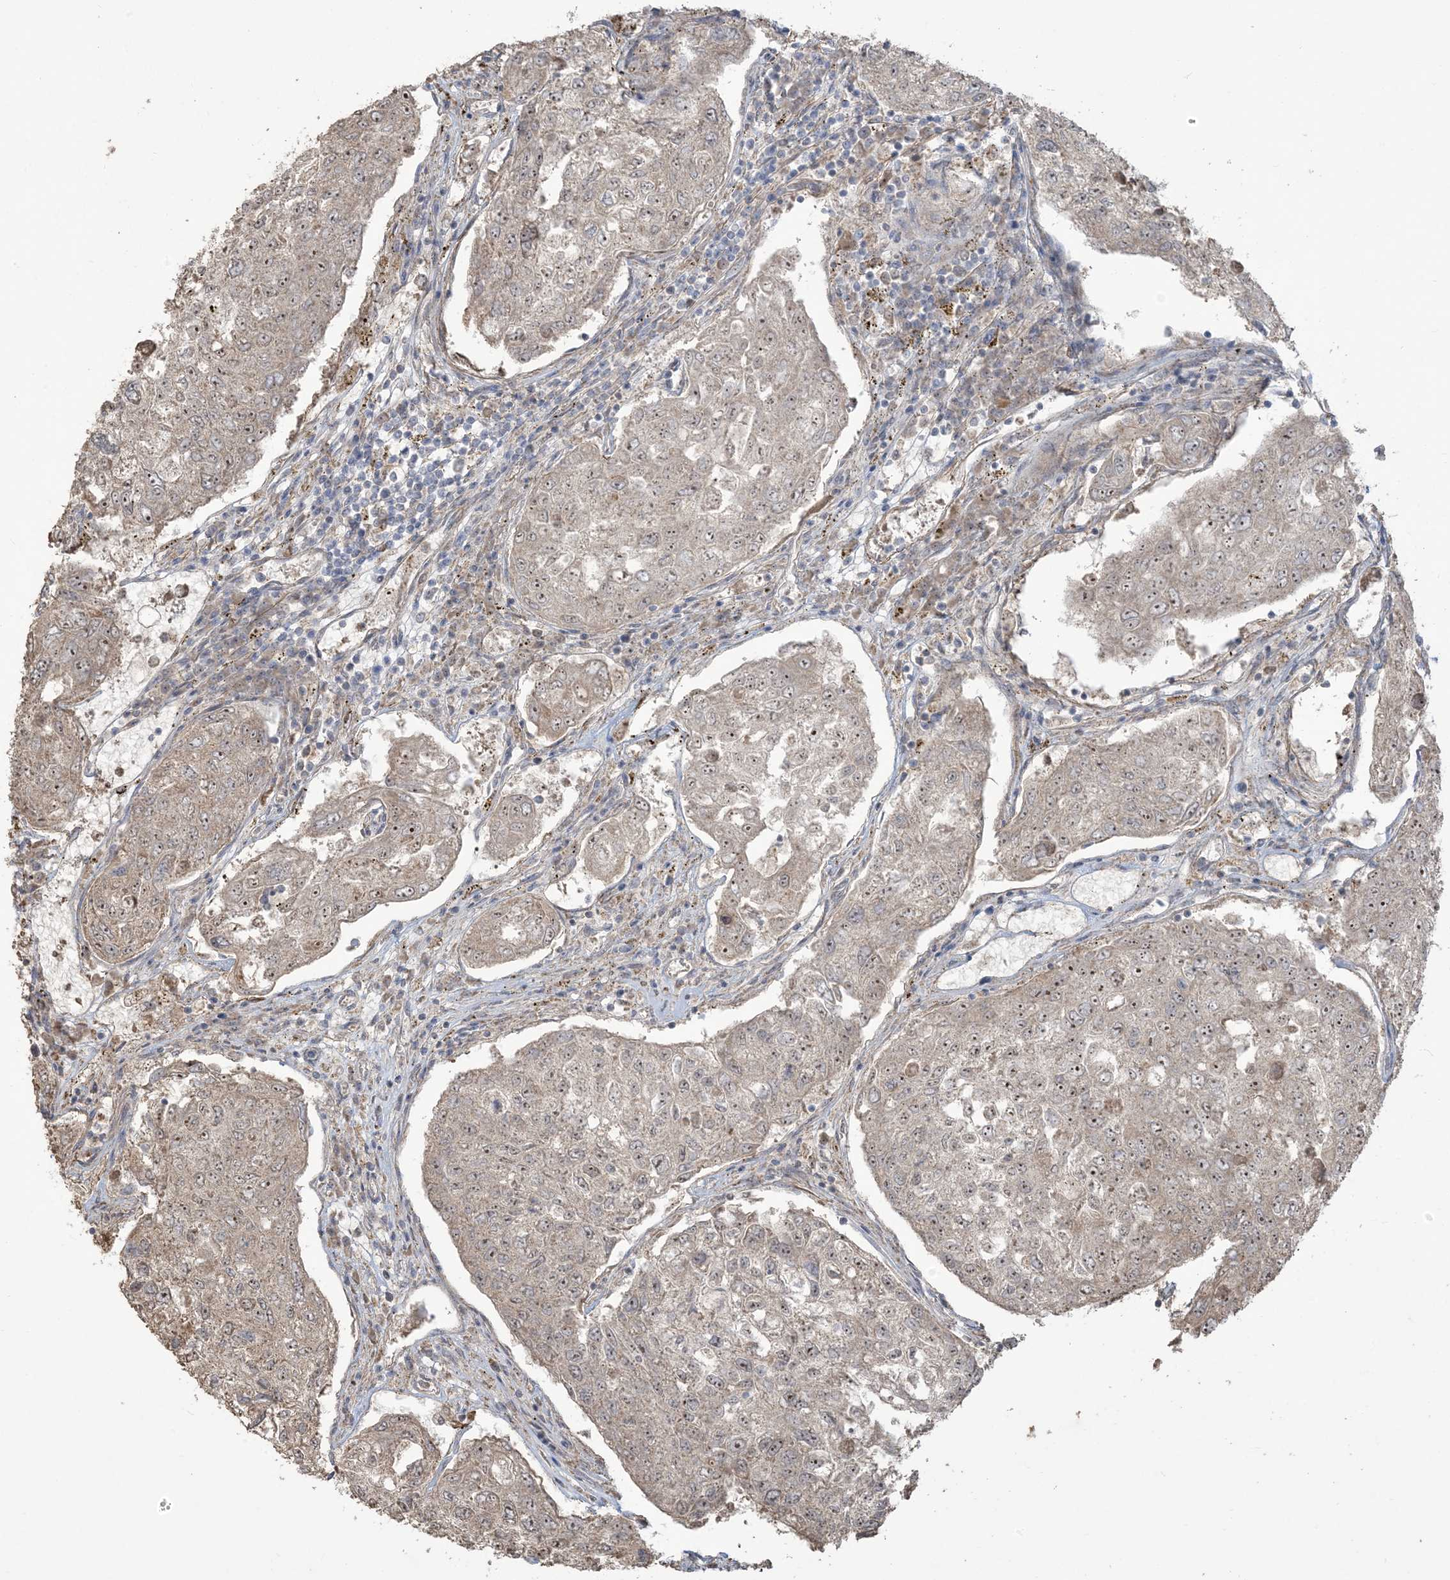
{"staining": {"intensity": "moderate", "quantity": "<25%", "location": "cytoplasmic/membranous,nuclear"}, "tissue": "urothelial cancer", "cell_type": "Tumor cells", "image_type": "cancer", "snomed": [{"axis": "morphology", "description": "Urothelial carcinoma, High grade"}, {"axis": "topography", "description": "Lymph node"}, {"axis": "topography", "description": "Urinary bladder"}], "caption": "Immunohistochemistry histopathology image of neoplastic tissue: human high-grade urothelial carcinoma stained using immunohistochemistry exhibits low levels of moderate protein expression localized specifically in the cytoplasmic/membranous and nuclear of tumor cells, appearing as a cytoplasmic/membranous and nuclear brown color.", "gene": "KLHL18", "patient": {"sex": "male", "age": 51}}